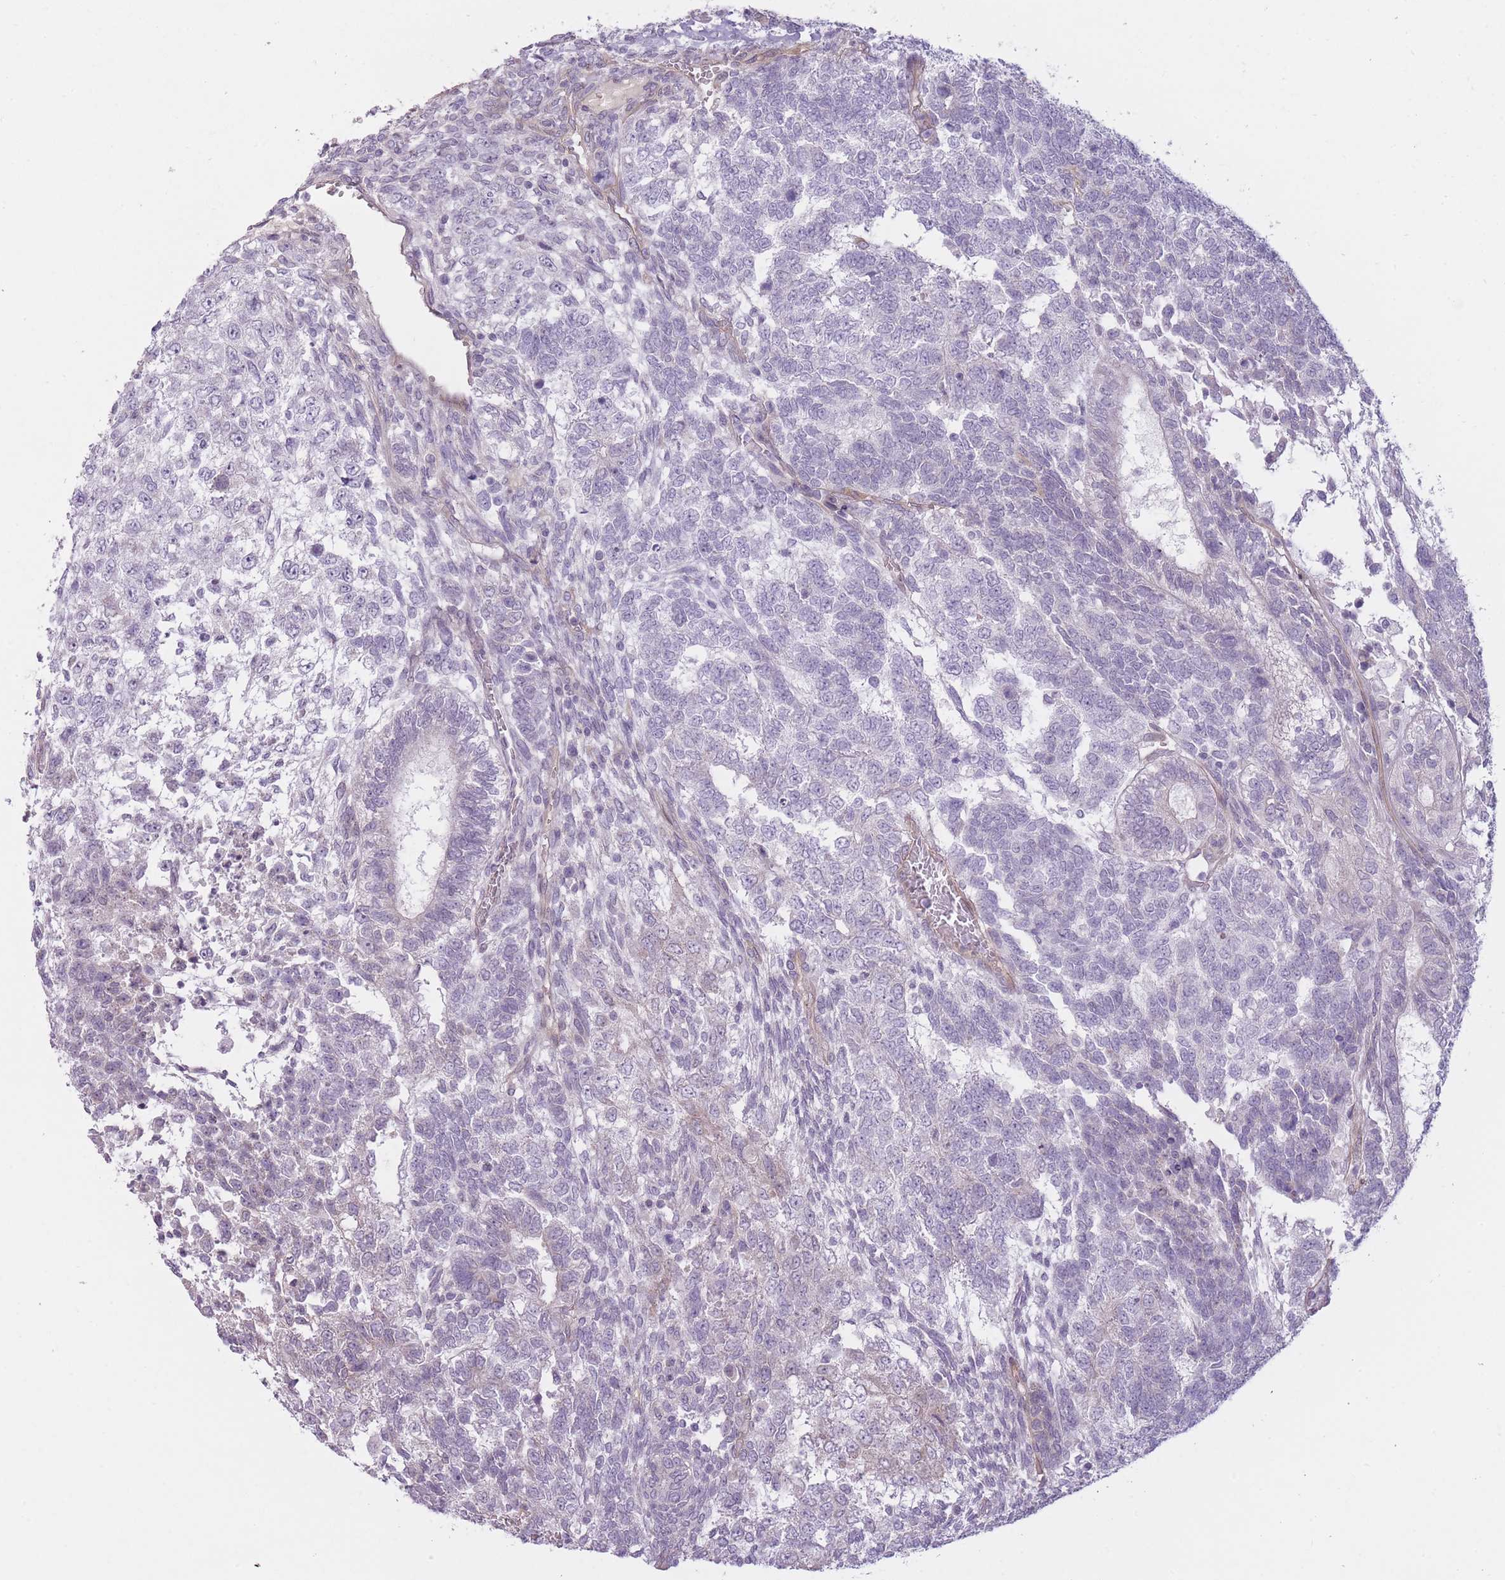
{"staining": {"intensity": "negative", "quantity": "none", "location": "none"}, "tissue": "testis cancer", "cell_type": "Tumor cells", "image_type": "cancer", "snomed": [{"axis": "morphology", "description": "Carcinoma, Embryonal, NOS"}, {"axis": "topography", "description": "Testis"}], "caption": "The immunohistochemistry micrograph has no significant staining in tumor cells of testis cancer tissue.", "gene": "PGRMC2", "patient": {"sex": "male", "age": 23}}